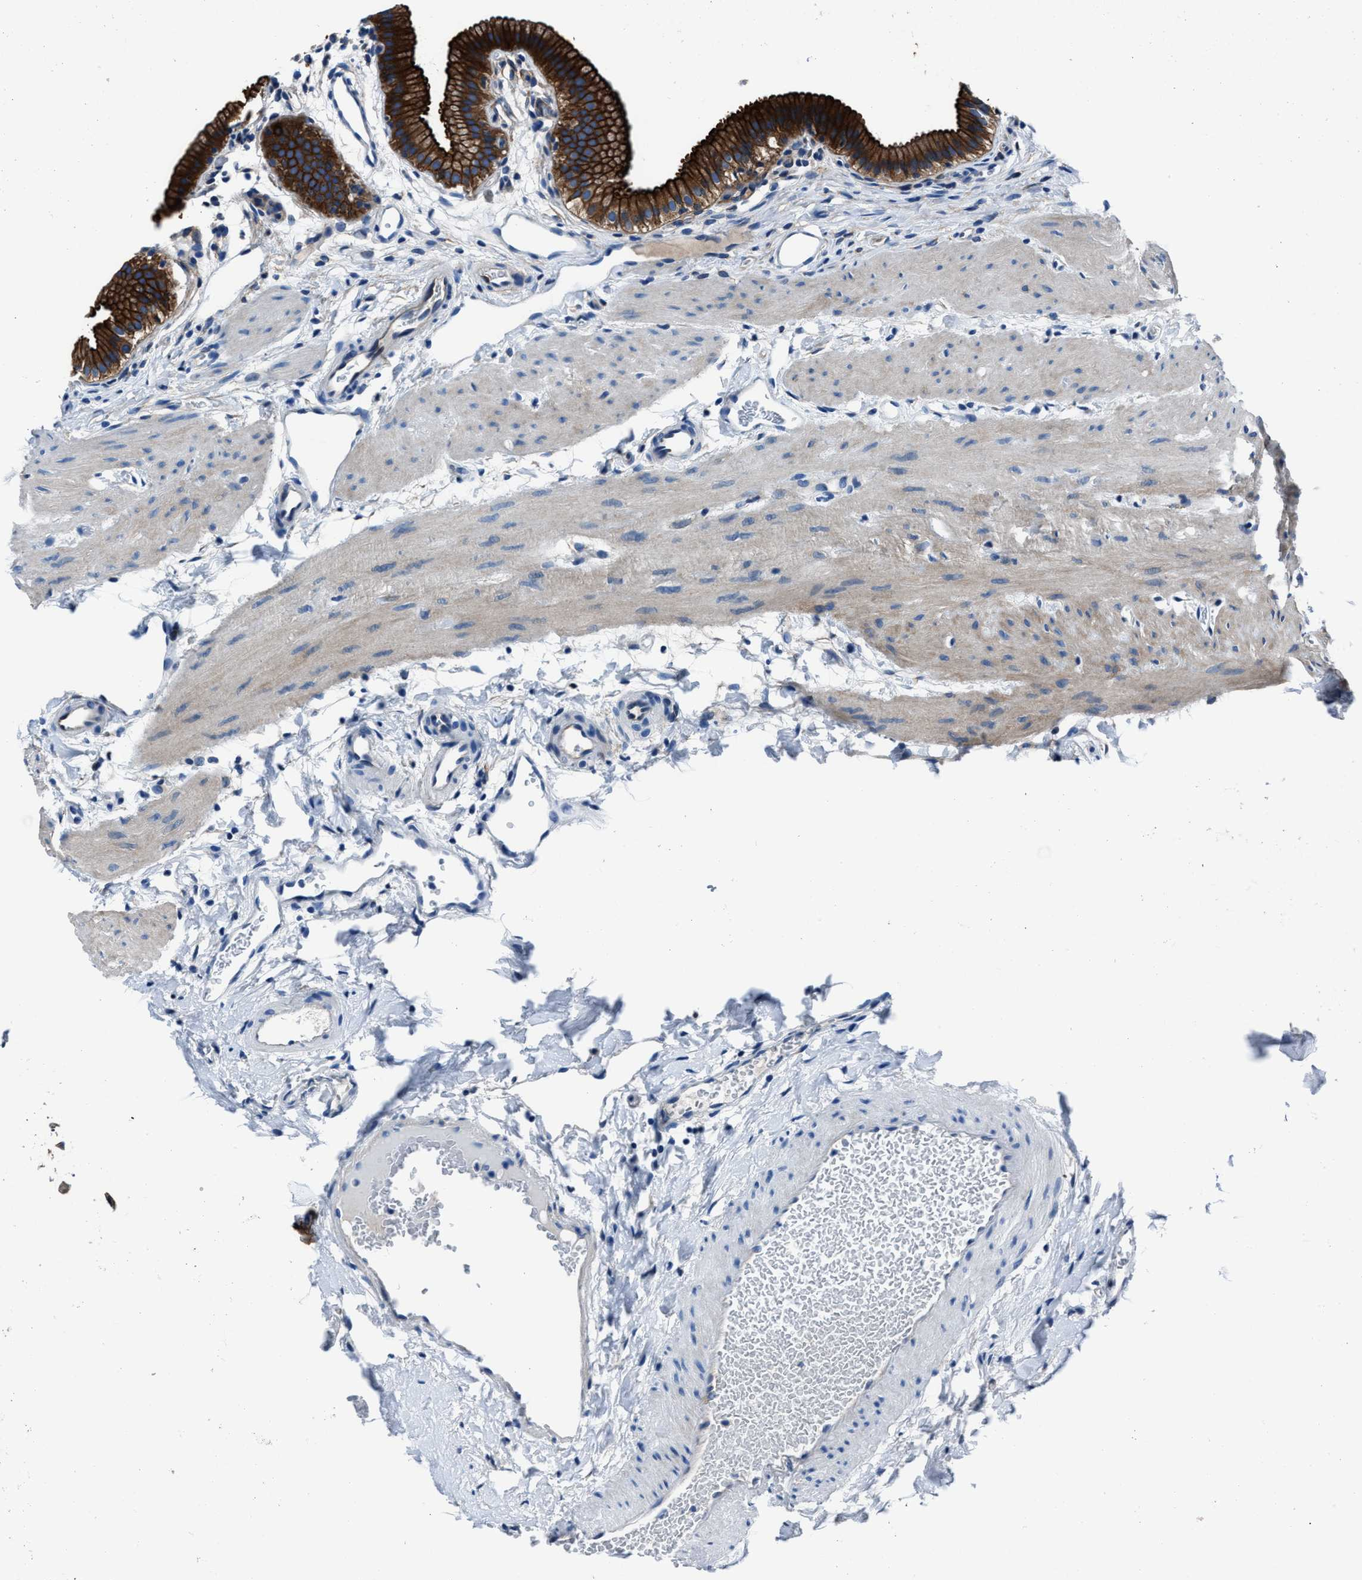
{"staining": {"intensity": "strong", "quantity": ">75%", "location": "cytoplasmic/membranous"}, "tissue": "gallbladder", "cell_type": "Glandular cells", "image_type": "normal", "snomed": [{"axis": "morphology", "description": "Normal tissue, NOS"}, {"axis": "topography", "description": "Gallbladder"}], "caption": "Normal gallbladder exhibits strong cytoplasmic/membranous positivity in about >75% of glandular cells.", "gene": "LMO7", "patient": {"sex": "female", "age": 26}}